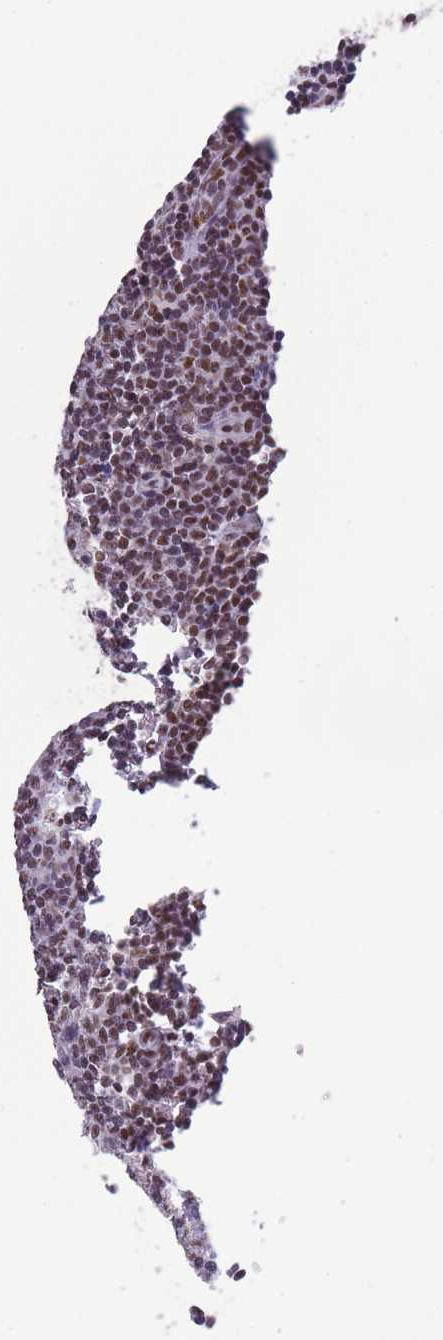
{"staining": {"intensity": "moderate", "quantity": ">75%", "location": "nuclear"}, "tissue": "lymph node", "cell_type": "Germinal center cells", "image_type": "normal", "snomed": [{"axis": "morphology", "description": "Normal tissue, NOS"}, {"axis": "topography", "description": "Lymph node"}], "caption": "IHC staining of normal lymph node, which demonstrates medium levels of moderate nuclear expression in approximately >75% of germinal center cells indicating moderate nuclear protein staining. The staining was performed using DAB (brown) for protein detection and nuclei were counterstained in hematoxylin (blue).", "gene": "EVC2", "patient": {"sex": "female", "age": 42}}